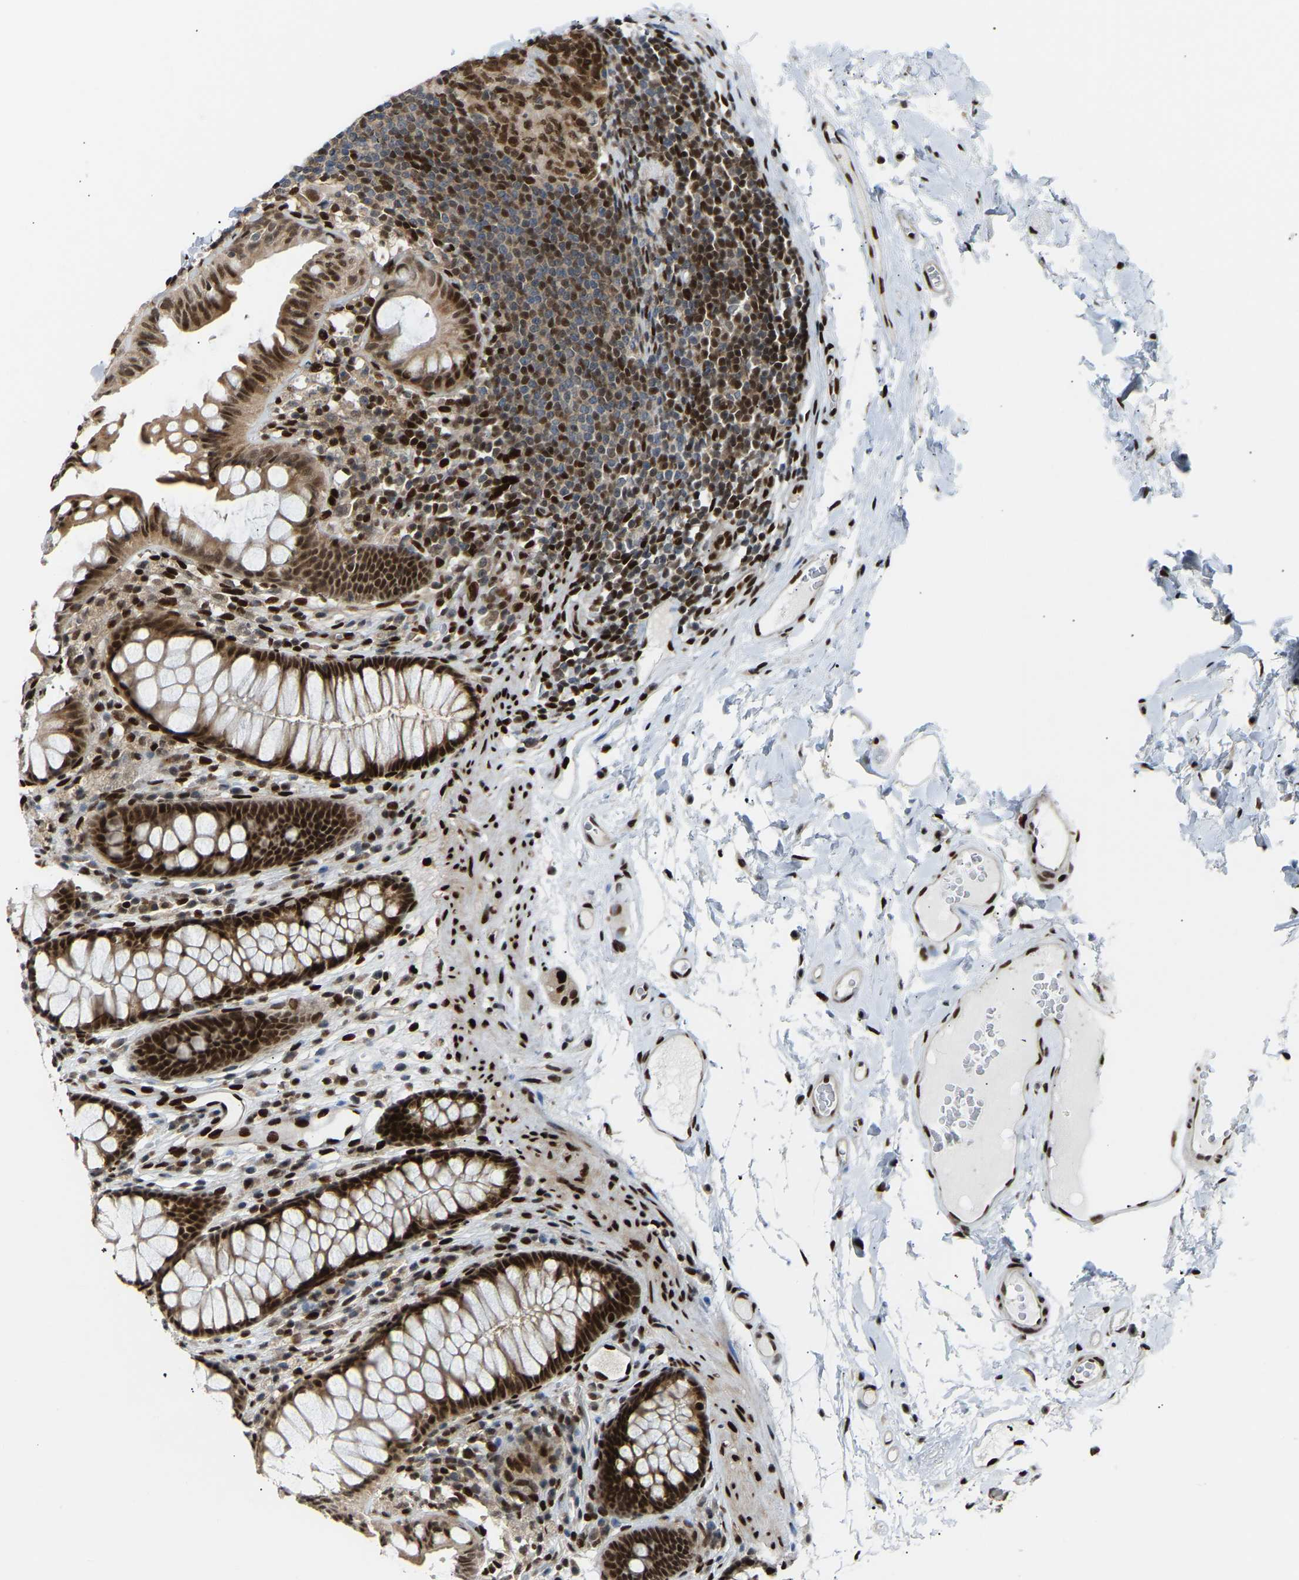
{"staining": {"intensity": "strong", "quantity": ">75%", "location": "nuclear"}, "tissue": "colon", "cell_type": "Endothelial cells", "image_type": "normal", "snomed": [{"axis": "morphology", "description": "Normal tissue, NOS"}, {"axis": "topography", "description": "Colon"}], "caption": "Colon stained with a brown dye exhibits strong nuclear positive positivity in about >75% of endothelial cells.", "gene": "SSBP2", "patient": {"sex": "female", "age": 55}}